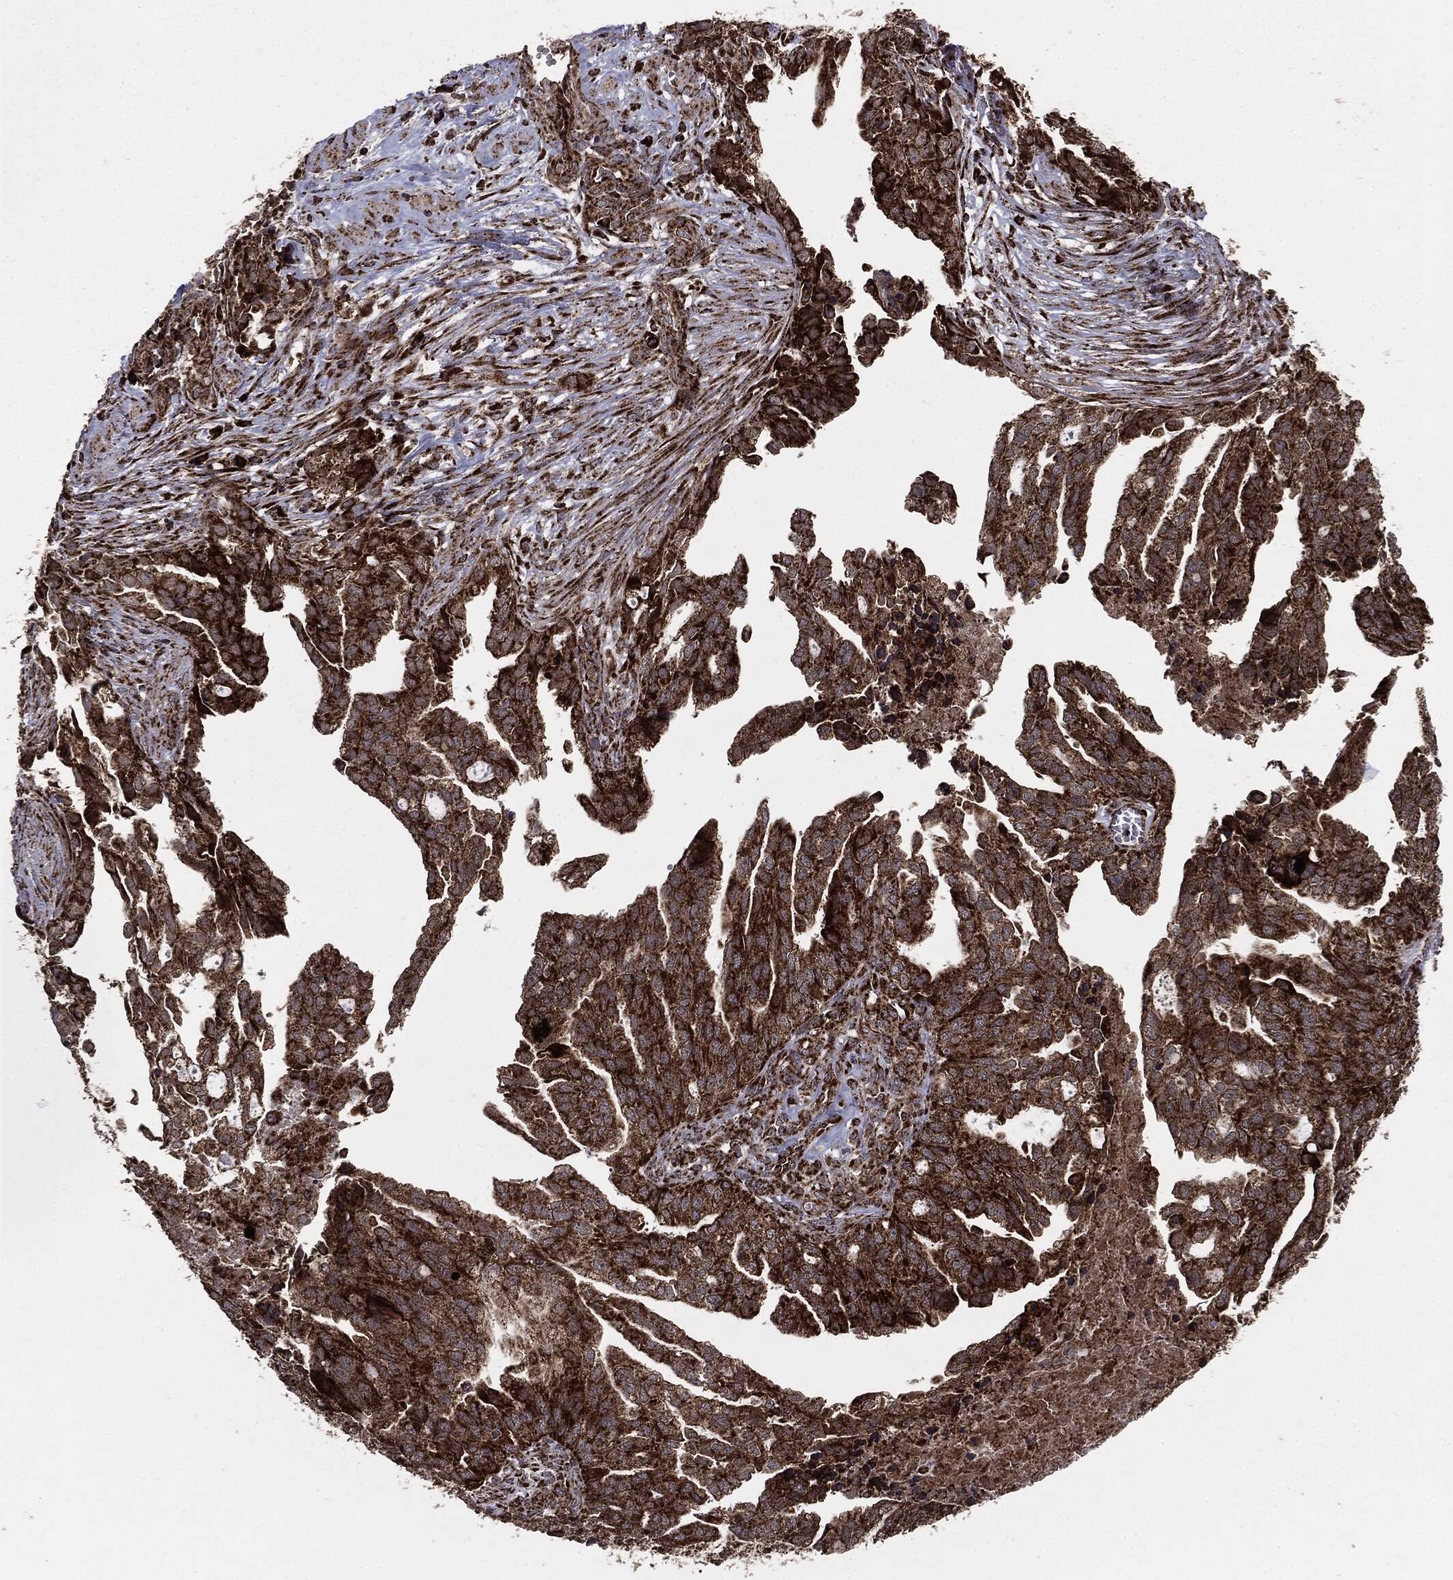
{"staining": {"intensity": "strong", "quantity": ">75%", "location": "cytoplasmic/membranous"}, "tissue": "ovarian cancer", "cell_type": "Tumor cells", "image_type": "cancer", "snomed": [{"axis": "morphology", "description": "Cystadenocarcinoma, serous, NOS"}, {"axis": "topography", "description": "Ovary"}], "caption": "IHC of ovarian serous cystadenocarcinoma displays high levels of strong cytoplasmic/membranous positivity in about >75% of tumor cells.", "gene": "MAP2K1", "patient": {"sex": "female", "age": 51}}